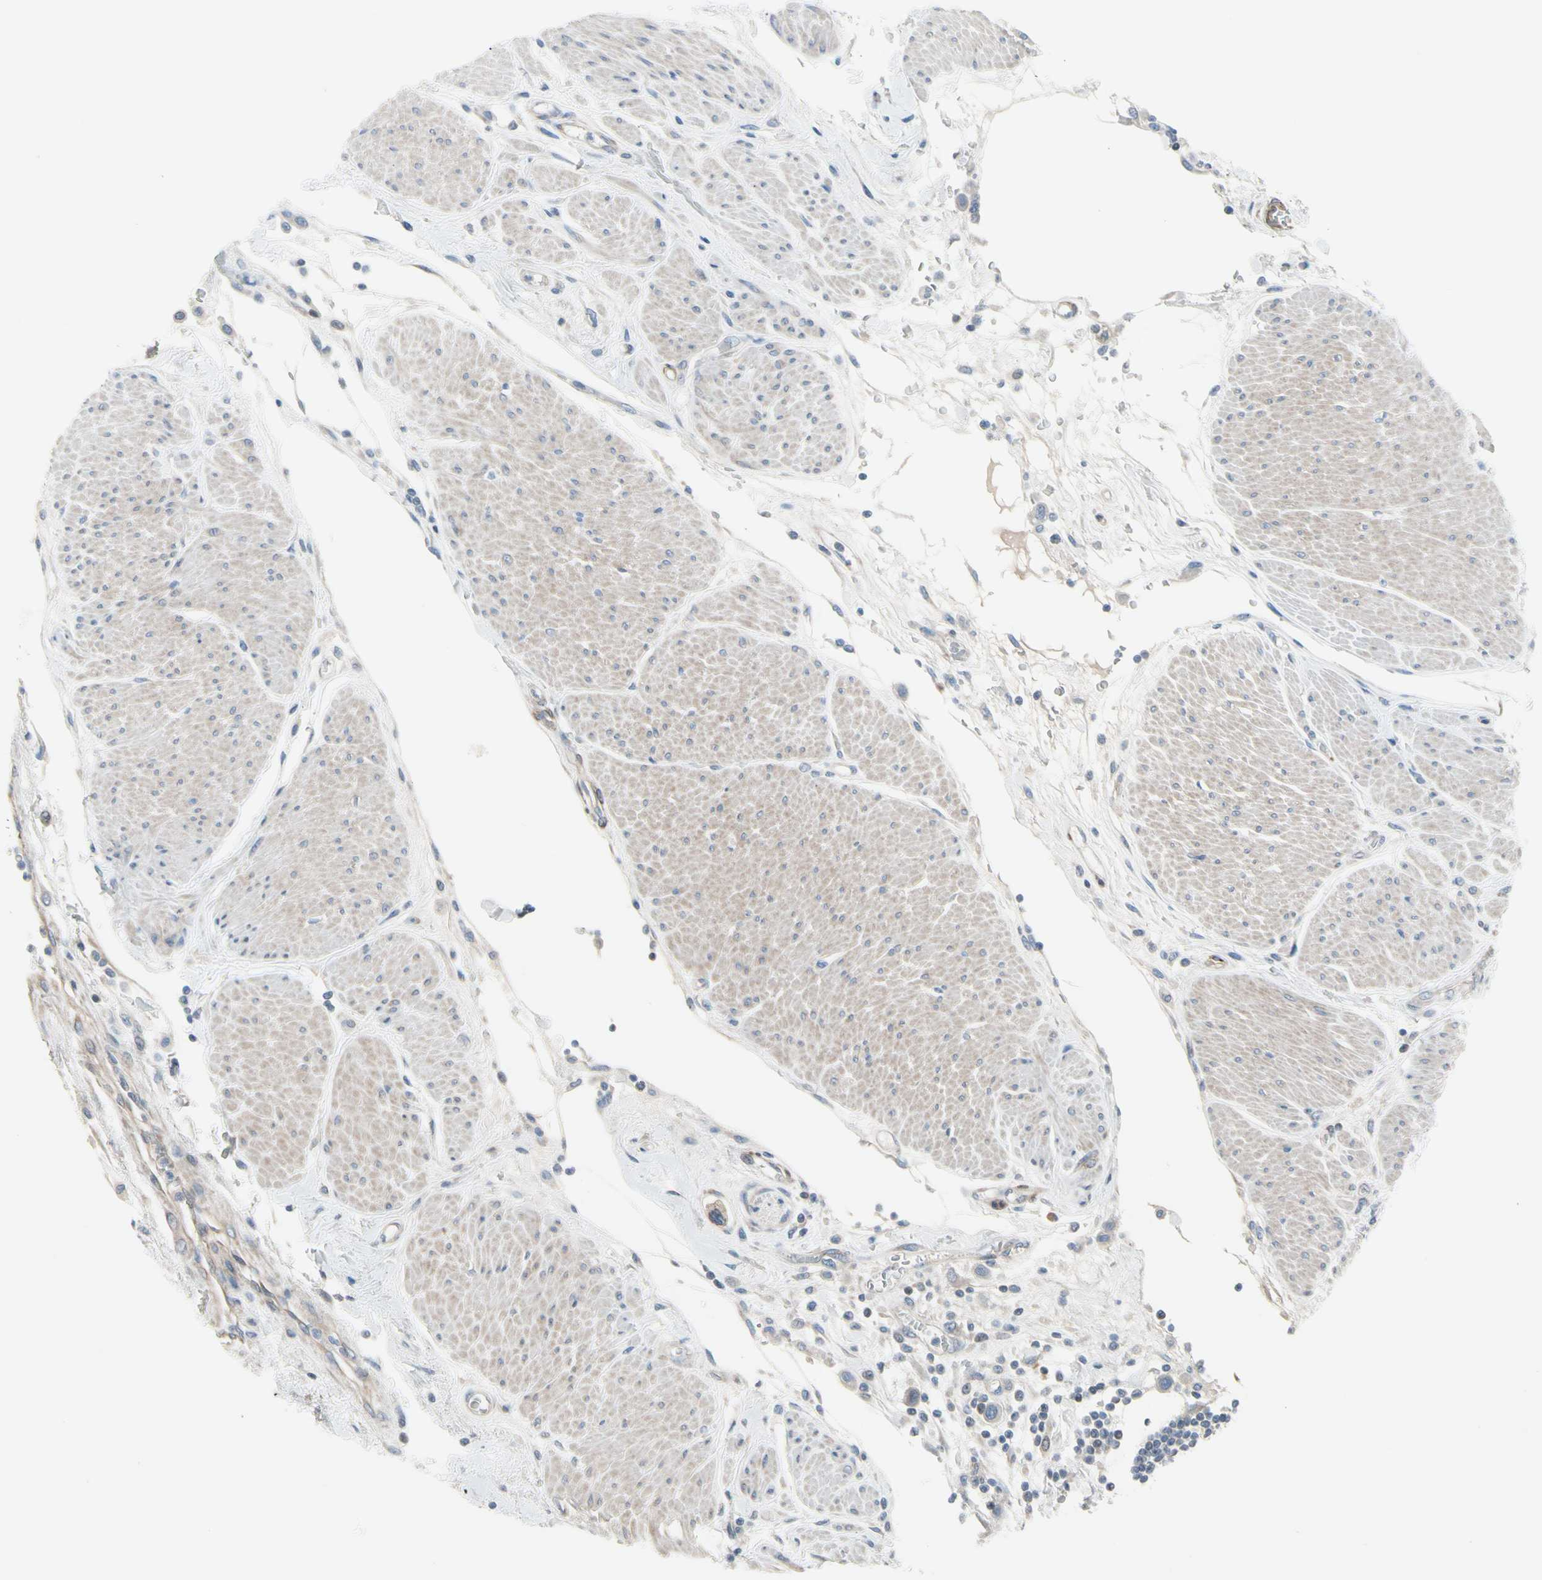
{"staining": {"intensity": "negative", "quantity": "none", "location": "none"}, "tissue": "urothelial cancer", "cell_type": "Tumor cells", "image_type": "cancer", "snomed": [{"axis": "morphology", "description": "Urothelial carcinoma, High grade"}, {"axis": "topography", "description": "Urinary bladder"}], "caption": "Tumor cells are negative for brown protein staining in urothelial carcinoma (high-grade).", "gene": "MAP2", "patient": {"sex": "male", "age": 50}}